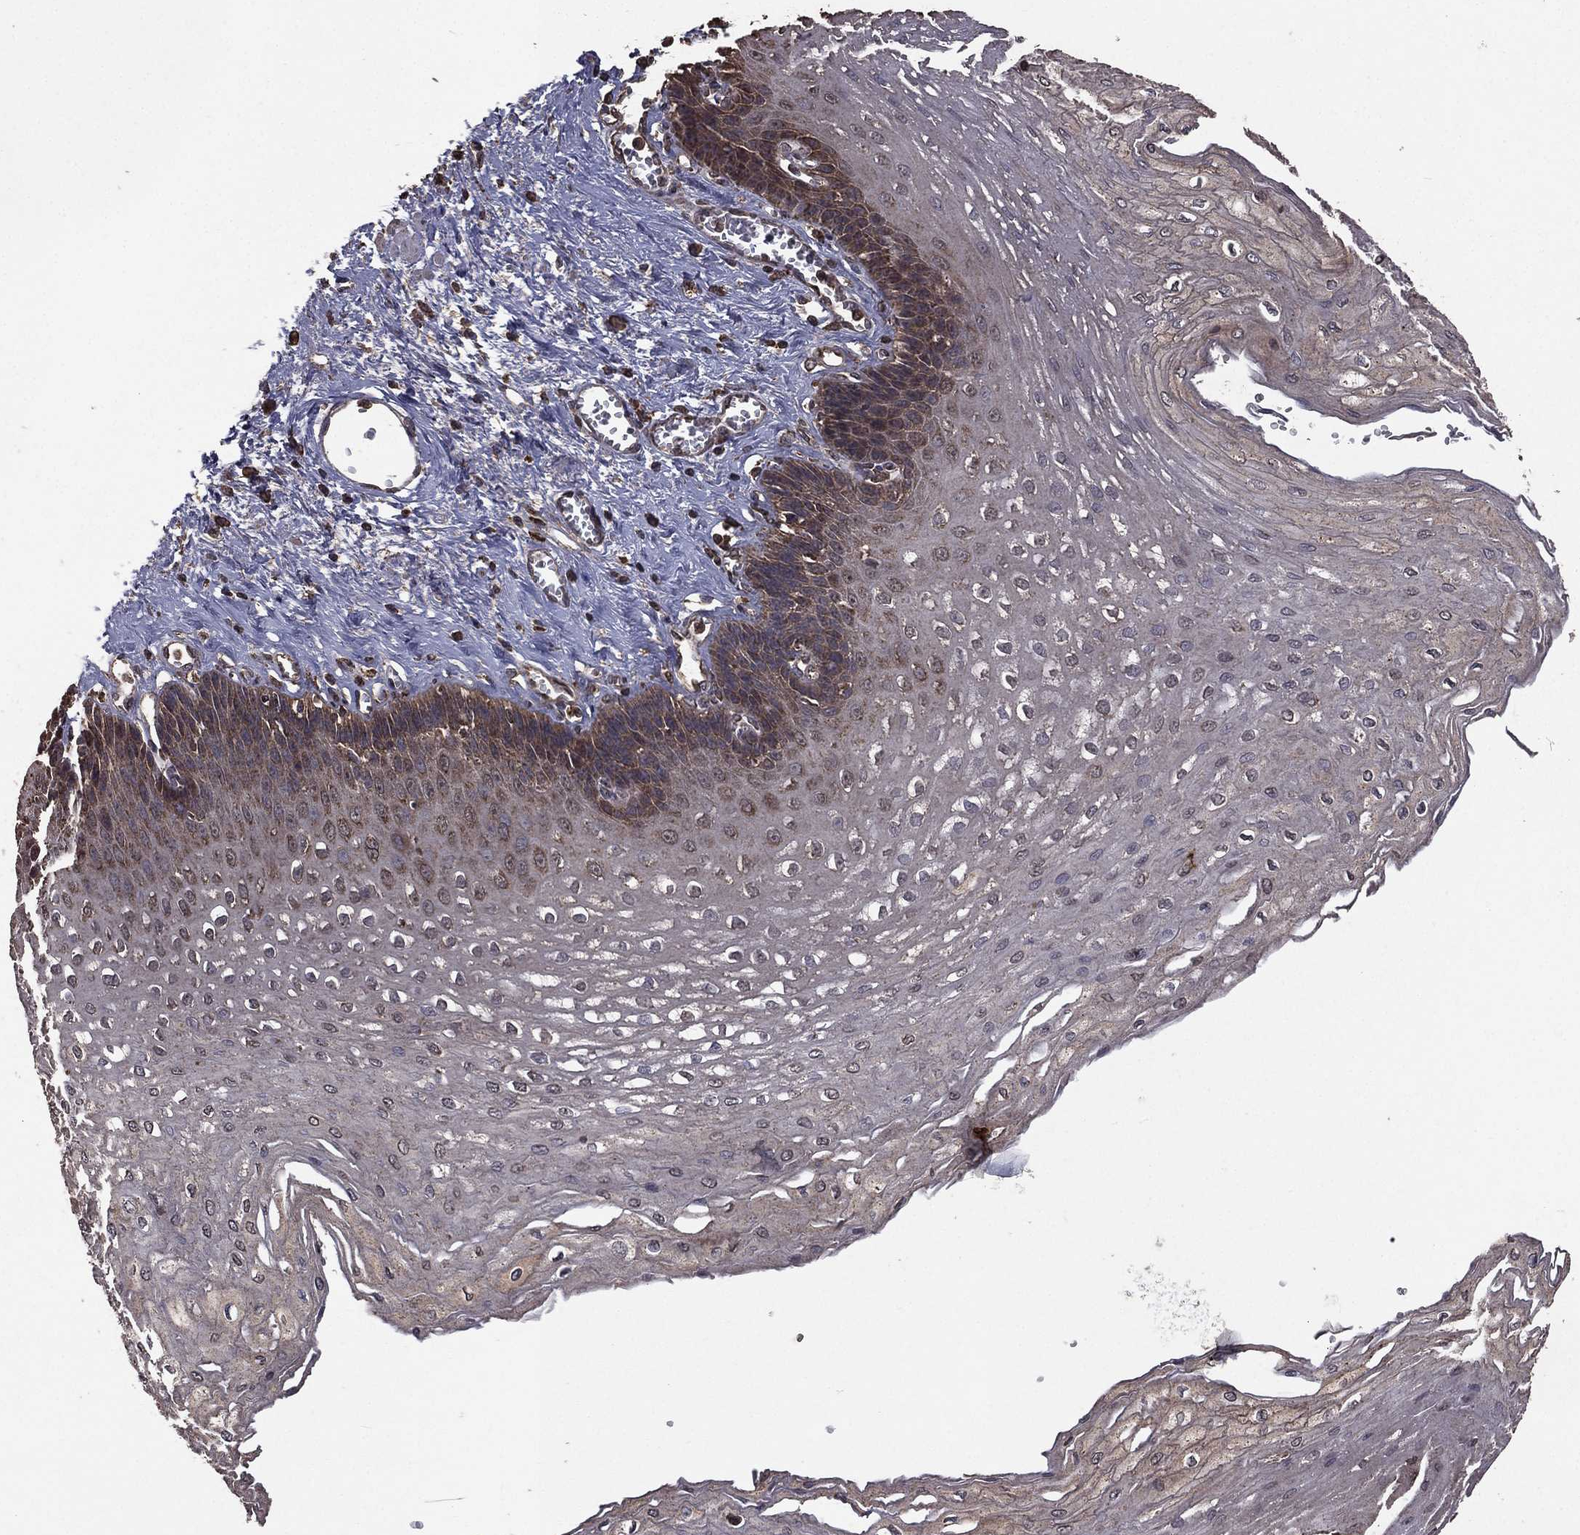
{"staining": {"intensity": "weak", "quantity": "<25%", "location": "cytoplasmic/membranous"}, "tissue": "esophagus", "cell_type": "Squamous epithelial cells", "image_type": "normal", "snomed": [{"axis": "morphology", "description": "Normal tissue, NOS"}, {"axis": "topography", "description": "Esophagus"}], "caption": "Immunohistochemical staining of normal esophagus exhibits no significant positivity in squamous epithelial cells. Brightfield microscopy of immunohistochemistry stained with DAB (3,3'-diaminobenzidine) (brown) and hematoxylin (blue), captured at high magnification.", "gene": "BIRC6", "patient": {"sex": "female", "age": 62}}